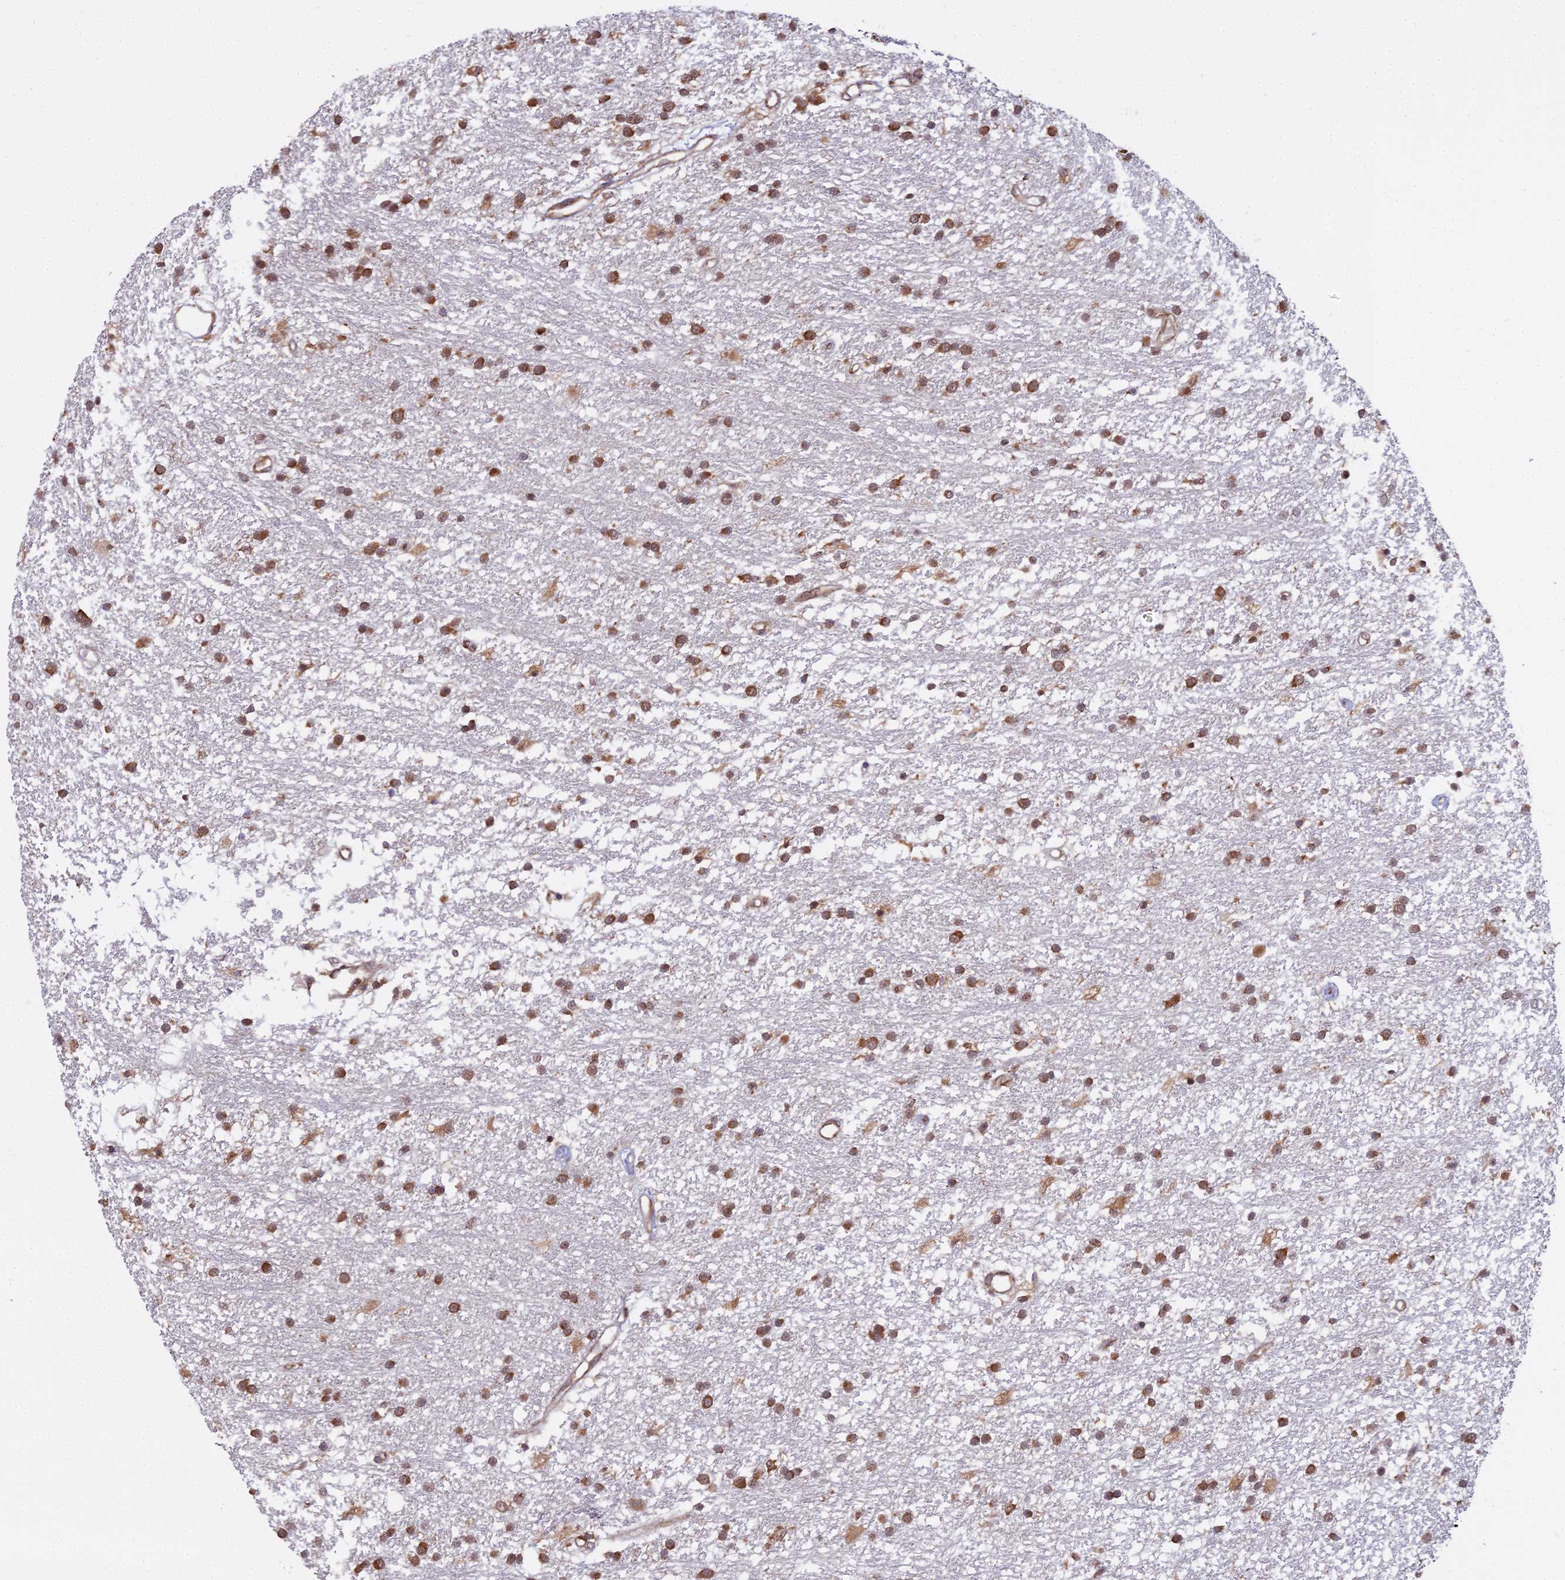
{"staining": {"intensity": "moderate", "quantity": ">75%", "location": "cytoplasmic/membranous"}, "tissue": "glioma", "cell_type": "Tumor cells", "image_type": "cancer", "snomed": [{"axis": "morphology", "description": "Glioma, malignant, High grade"}, {"axis": "topography", "description": "Brain"}], "caption": "This image displays immunohistochemistry (IHC) staining of glioma, with medium moderate cytoplasmic/membranous staining in approximately >75% of tumor cells.", "gene": "RPL26", "patient": {"sex": "male", "age": 77}}